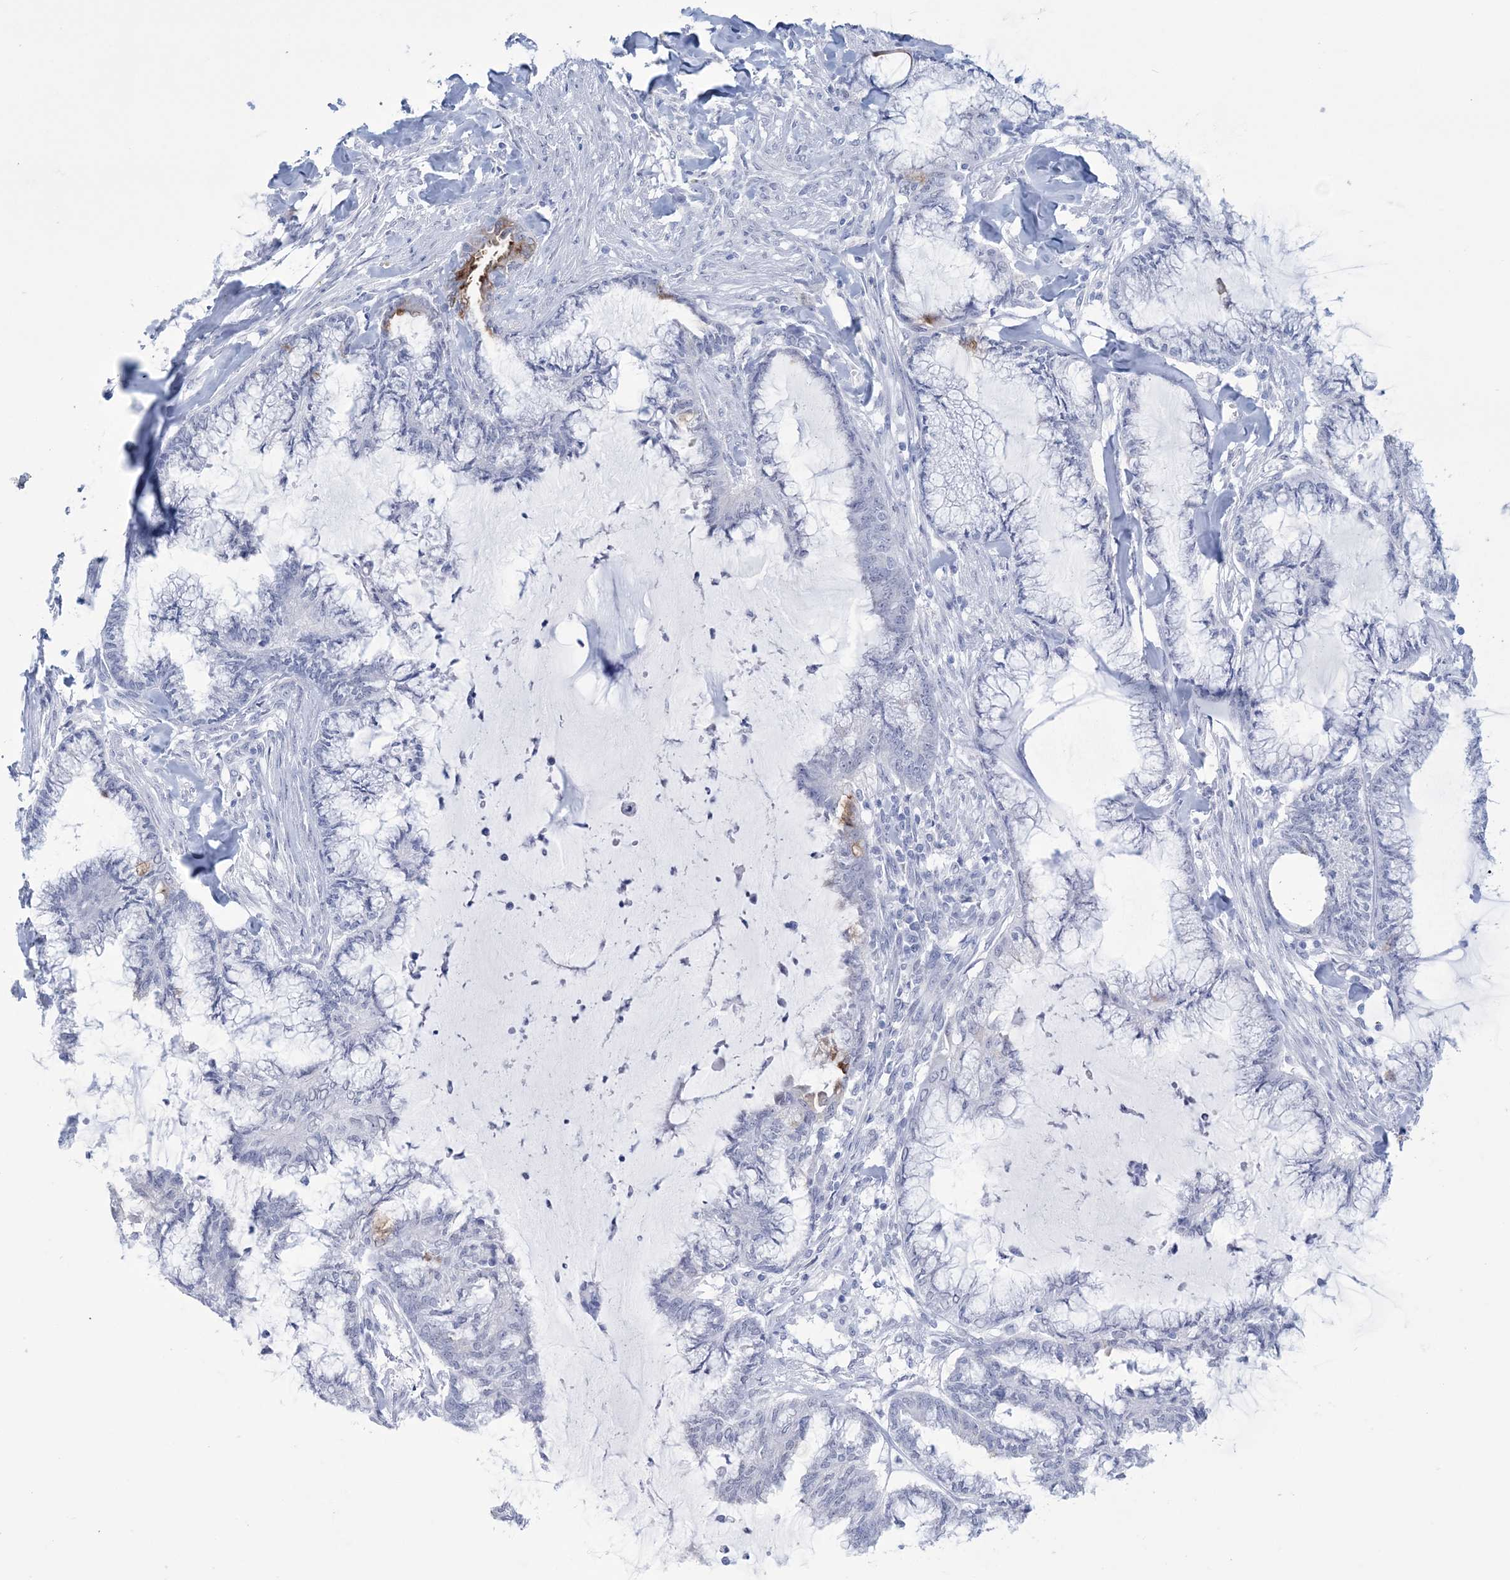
{"staining": {"intensity": "negative", "quantity": "none", "location": "none"}, "tissue": "endometrial cancer", "cell_type": "Tumor cells", "image_type": "cancer", "snomed": [{"axis": "morphology", "description": "Adenocarcinoma, NOS"}, {"axis": "topography", "description": "Endometrium"}], "caption": "Endometrial cancer (adenocarcinoma) was stained to show a protein in brown. There is no significant expression in tumor cells. Nuclei are stained in blue.", "gene": "DPCD", "patient": {"sex": "female", "age": 86}}